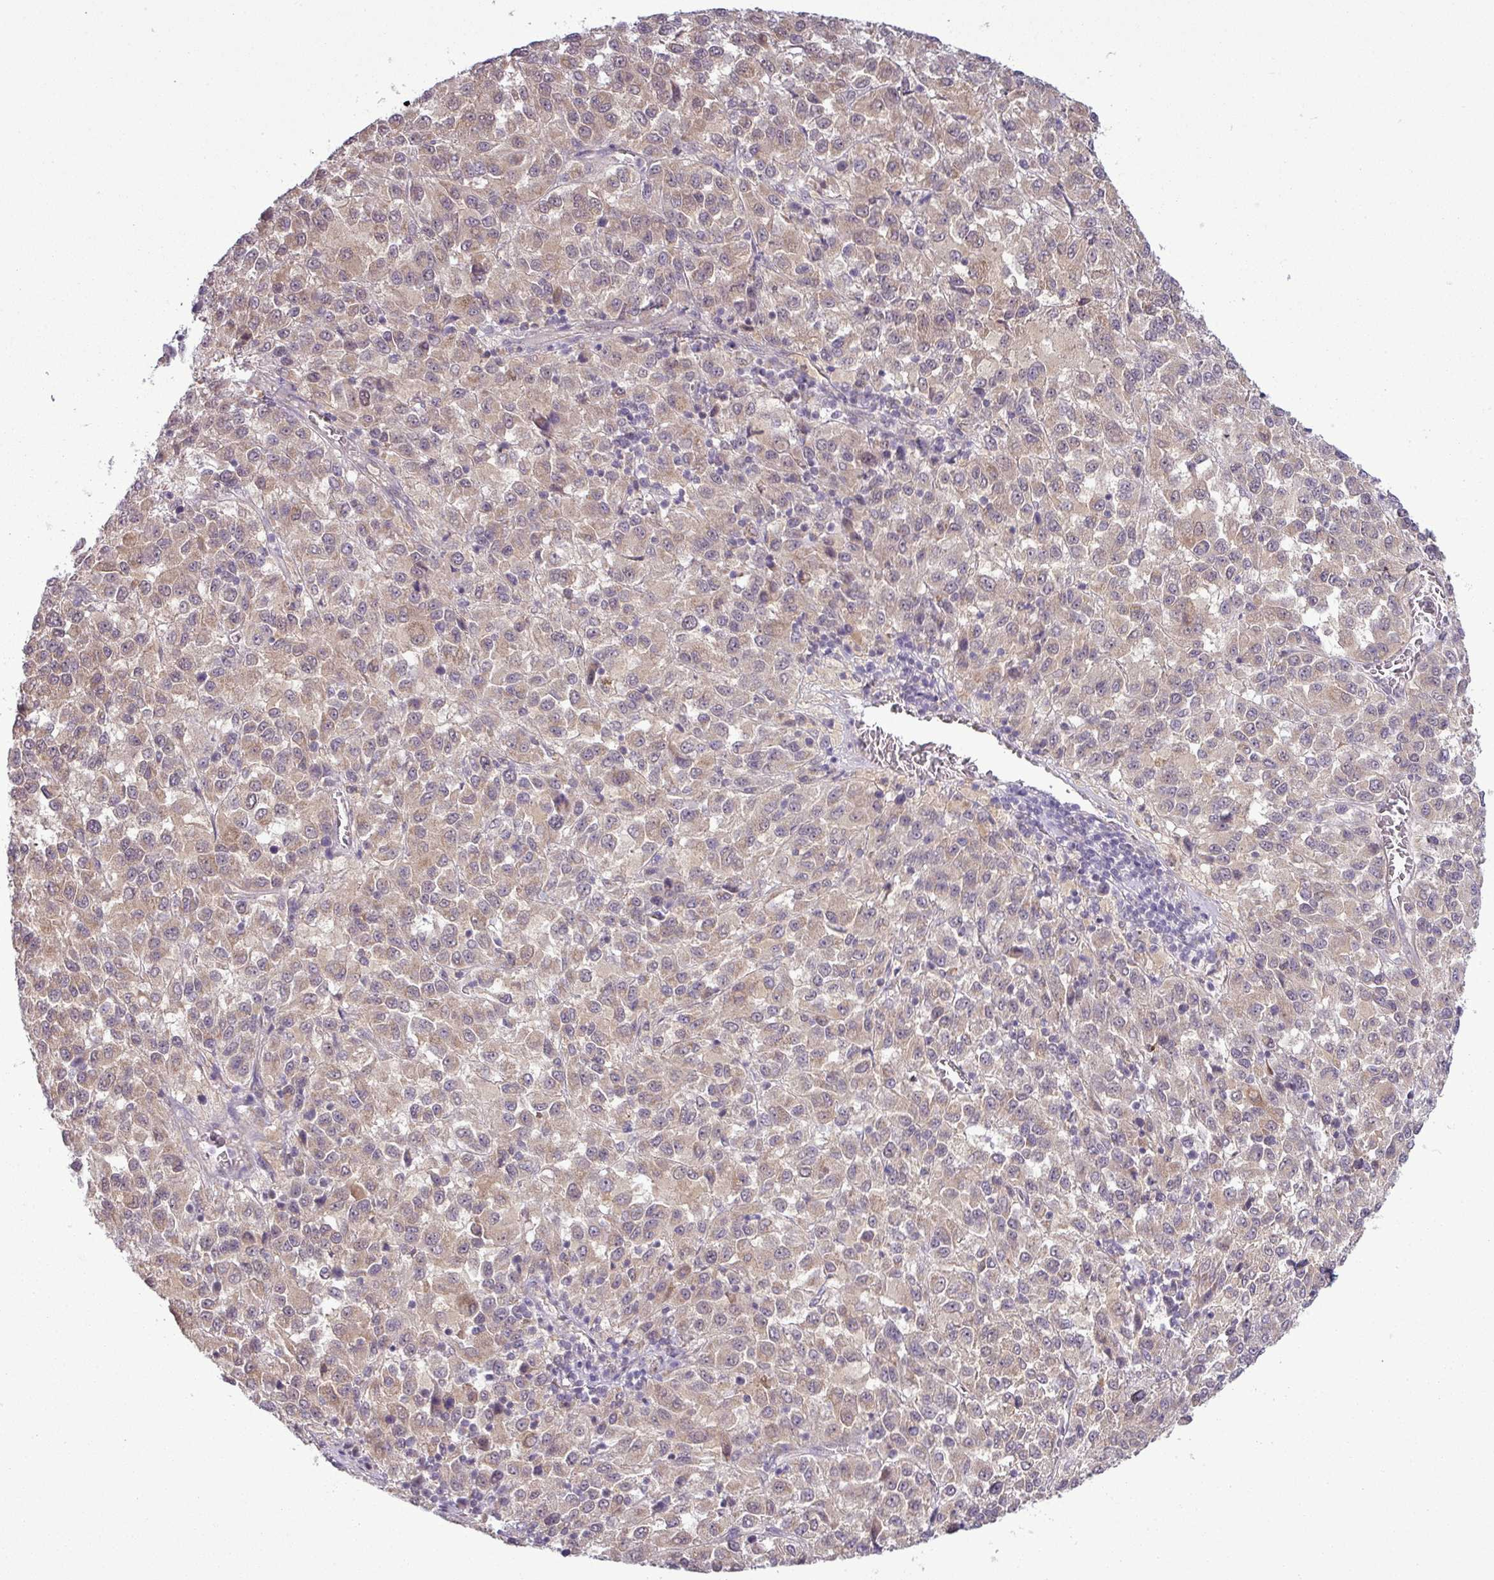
{"staining": {"intensity": "weak", "quantity": ">75%", "location": "cytoplasmic/membranous,nuclear"}, "tissue": "melanoma", "cell_type": "Tumor cells", "image_type": "cancer", "snomed": [{"axis": "morphology", "description": "Malignant melanoma, Metastatic site"}, {"axis": "topography", "description": "Lung"}], "caption": "There is low levels of weak cytoplasmic/membranous and nuclear expression in tumor cells of melanoma, as demonstrated by immunohistochemical staining (brown color).", "gene": "ZNF217", "patient": {"sex": "male", "age": 64}}